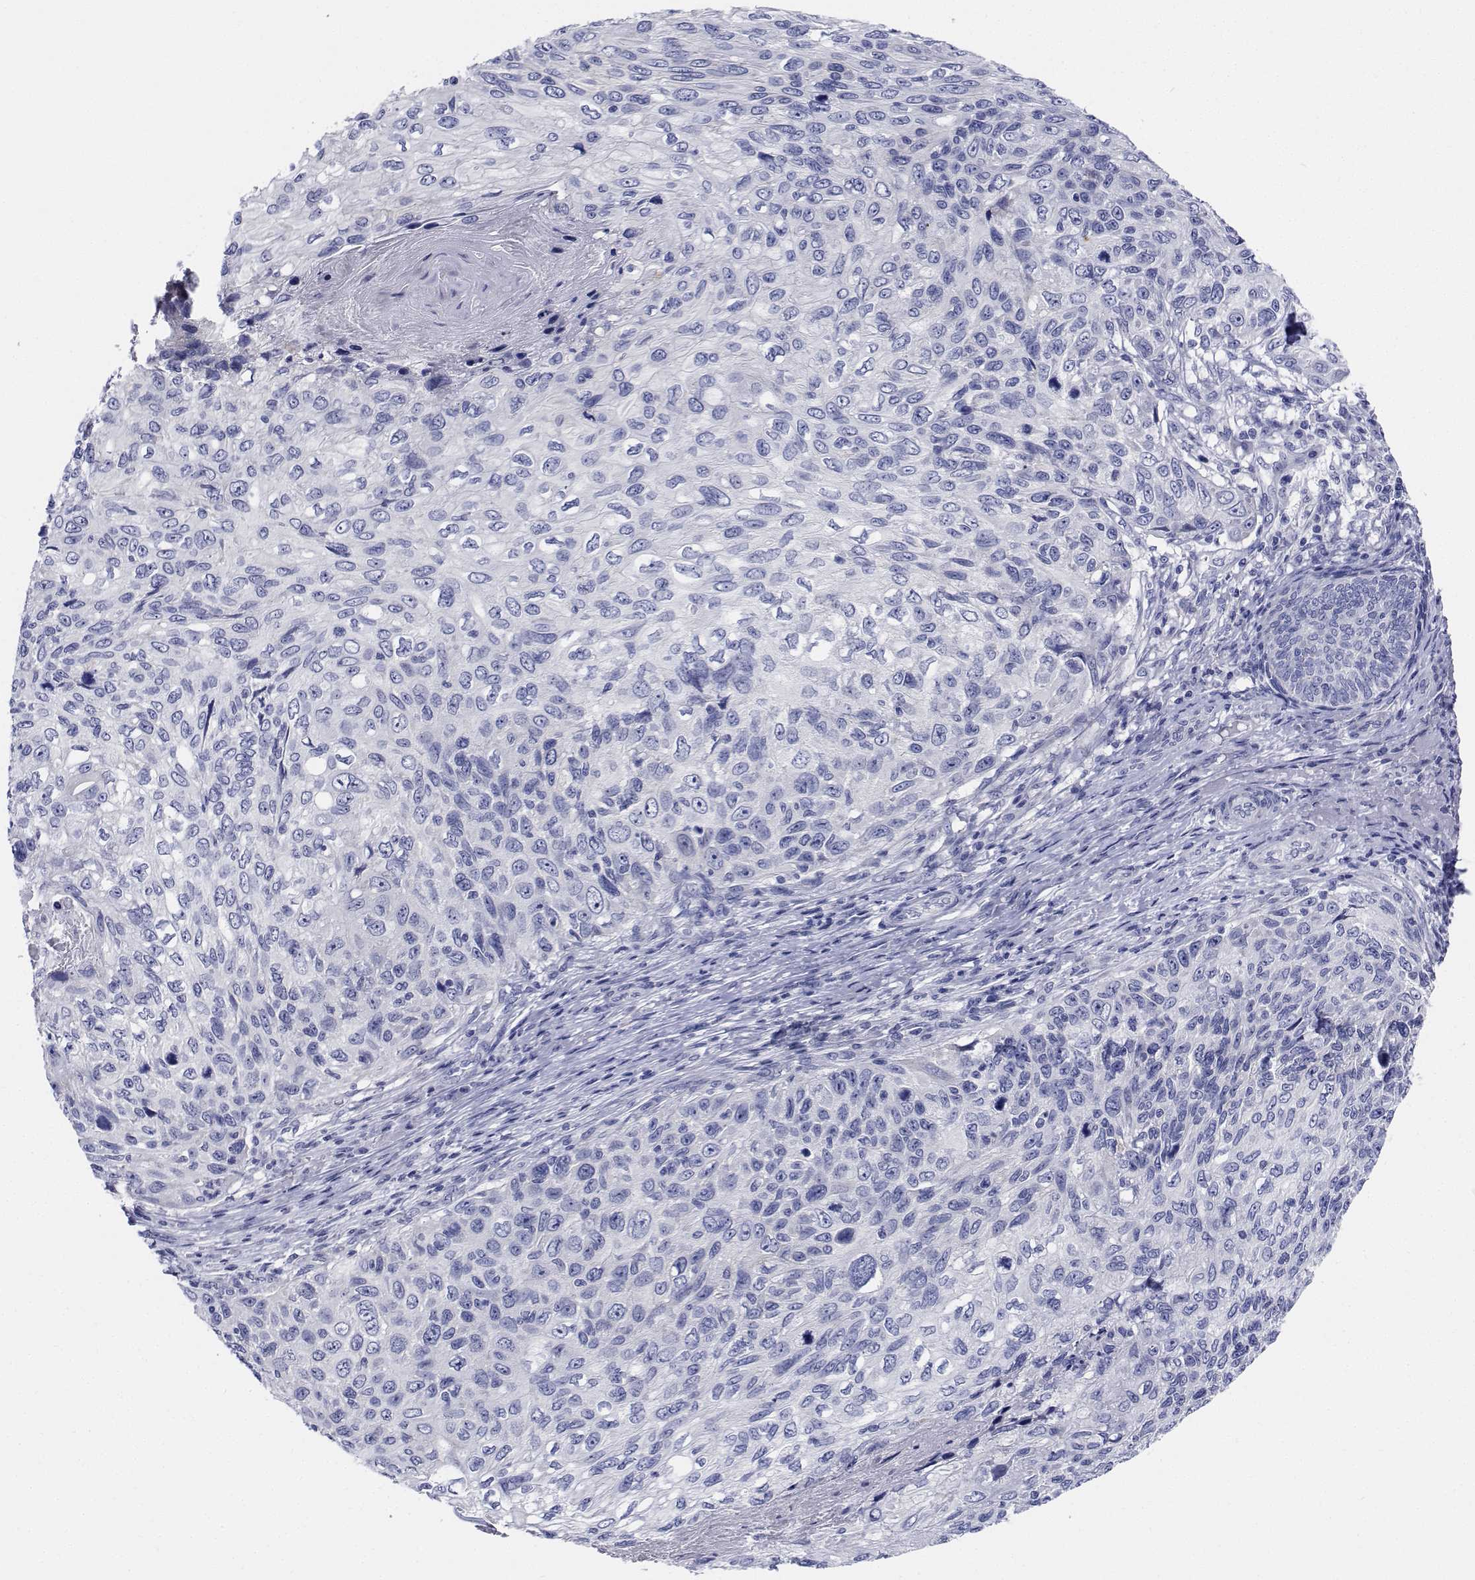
{"staining": {"intensity": "negative", "quantity": "none", "location": "none"}, "tissue": "skin cancer", "cell_type": "Tumor cells", "image_type": "cancer", "snomed": [{"axis": "morphology", "description": "Squamous cell carcinoma, NOS"}, {"axis": "topography", "description": "Skin"}], "caption": "Micrograph shows no protein expression in tumor cells of skin cancer (squamous cell carcinoma) tissue.", "gene": "CDHR3", "patient": {"sex": "male", "age": 92}}